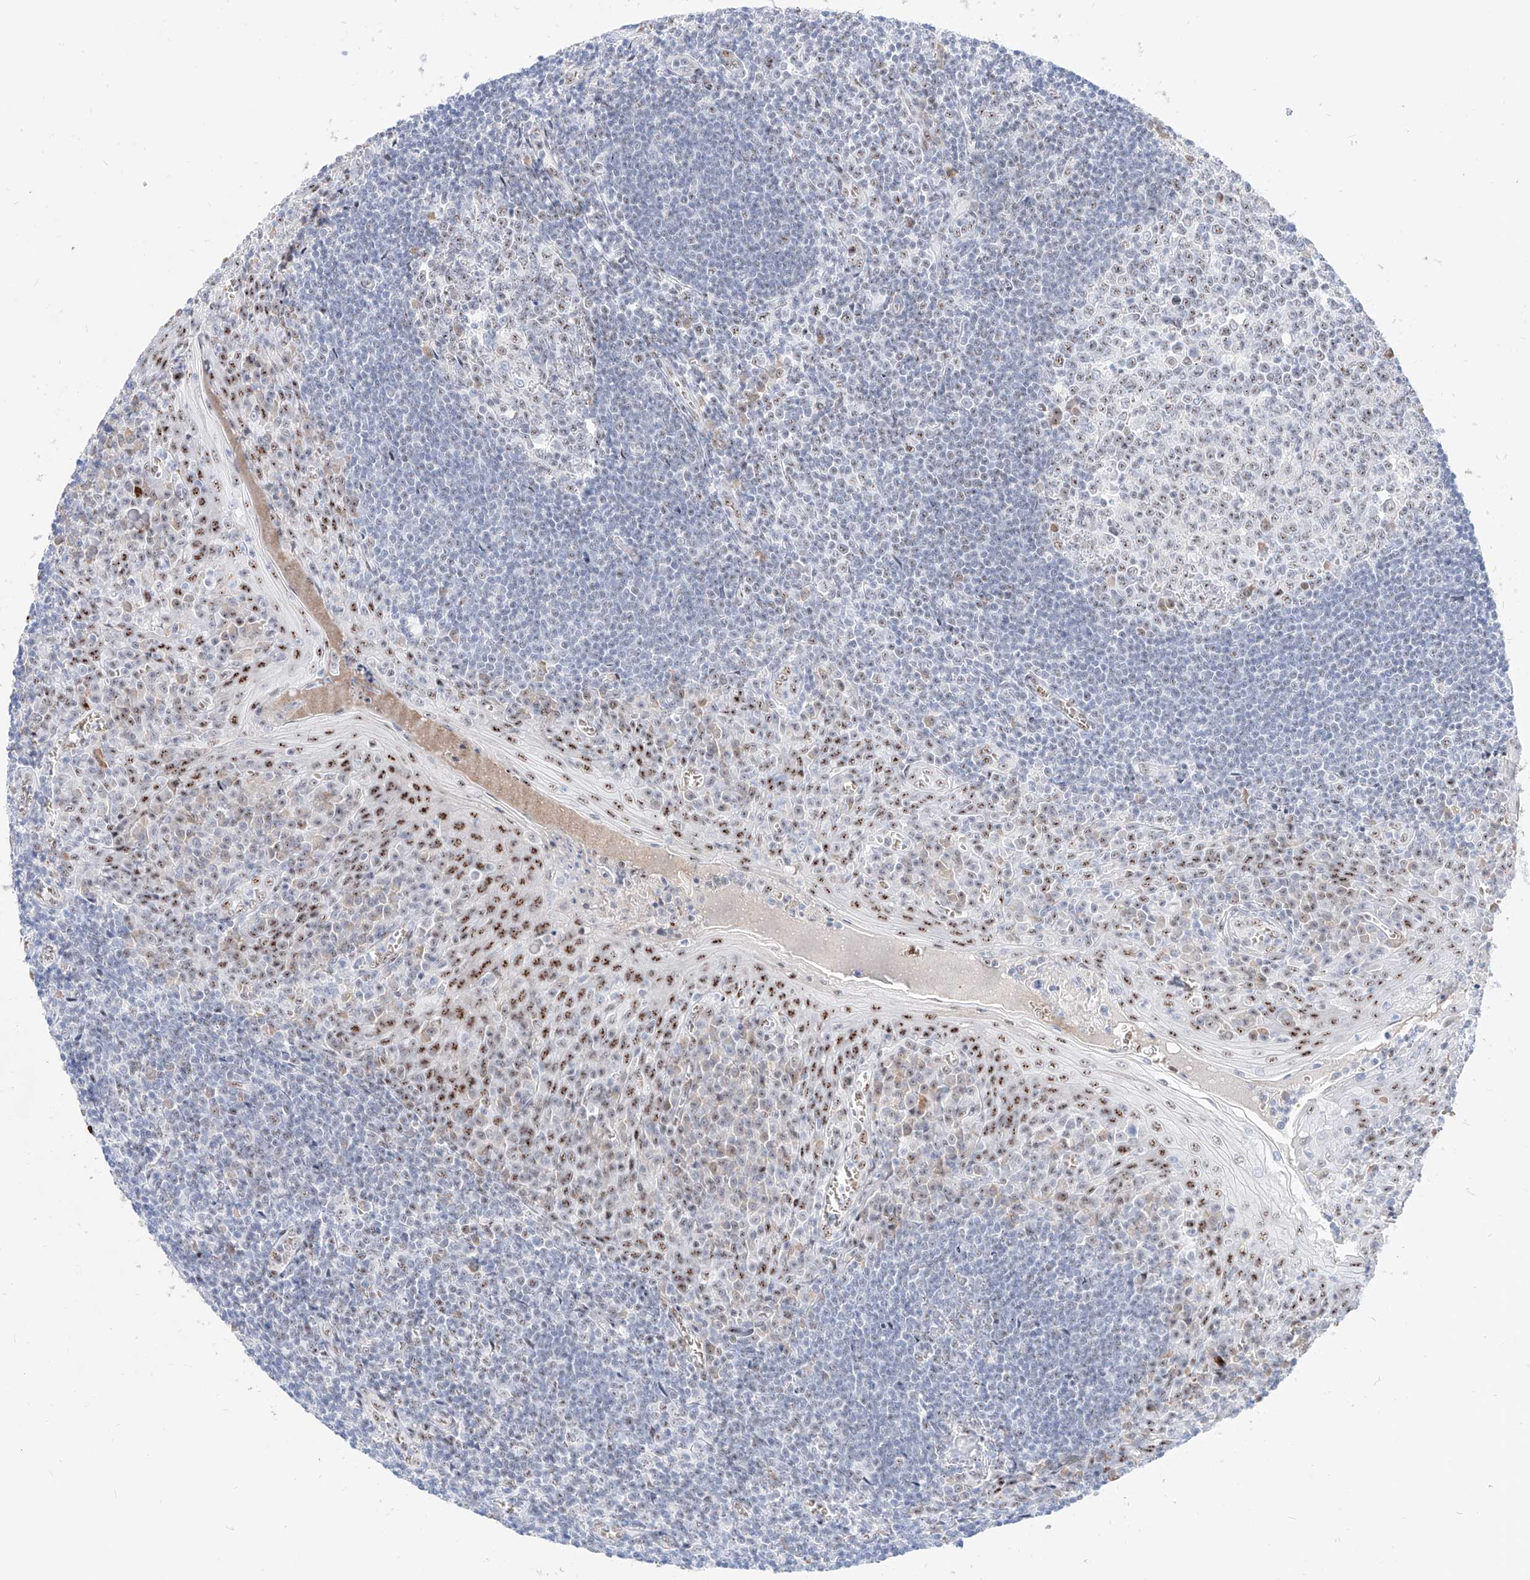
{"staining": {"intensity": "weak", "quantity": "25%-75%", "location": "nuclear"}, "tissue": "tonsil", "cell_type": "Germinal center cells", "image_type": "normal", "snomed": [{"axis": "morphology", "description": "Normal tissue, NOS"}, {"axis": "topography", "description": "Tonsil"}], "caption": "Tonsil stained for a protein (brown) exhibits weak nuclear positive staining in approximately 25%-75% of germinal center cells.", "gene": "ZFP42", "patient": {"sex": "male", "age": 27}}